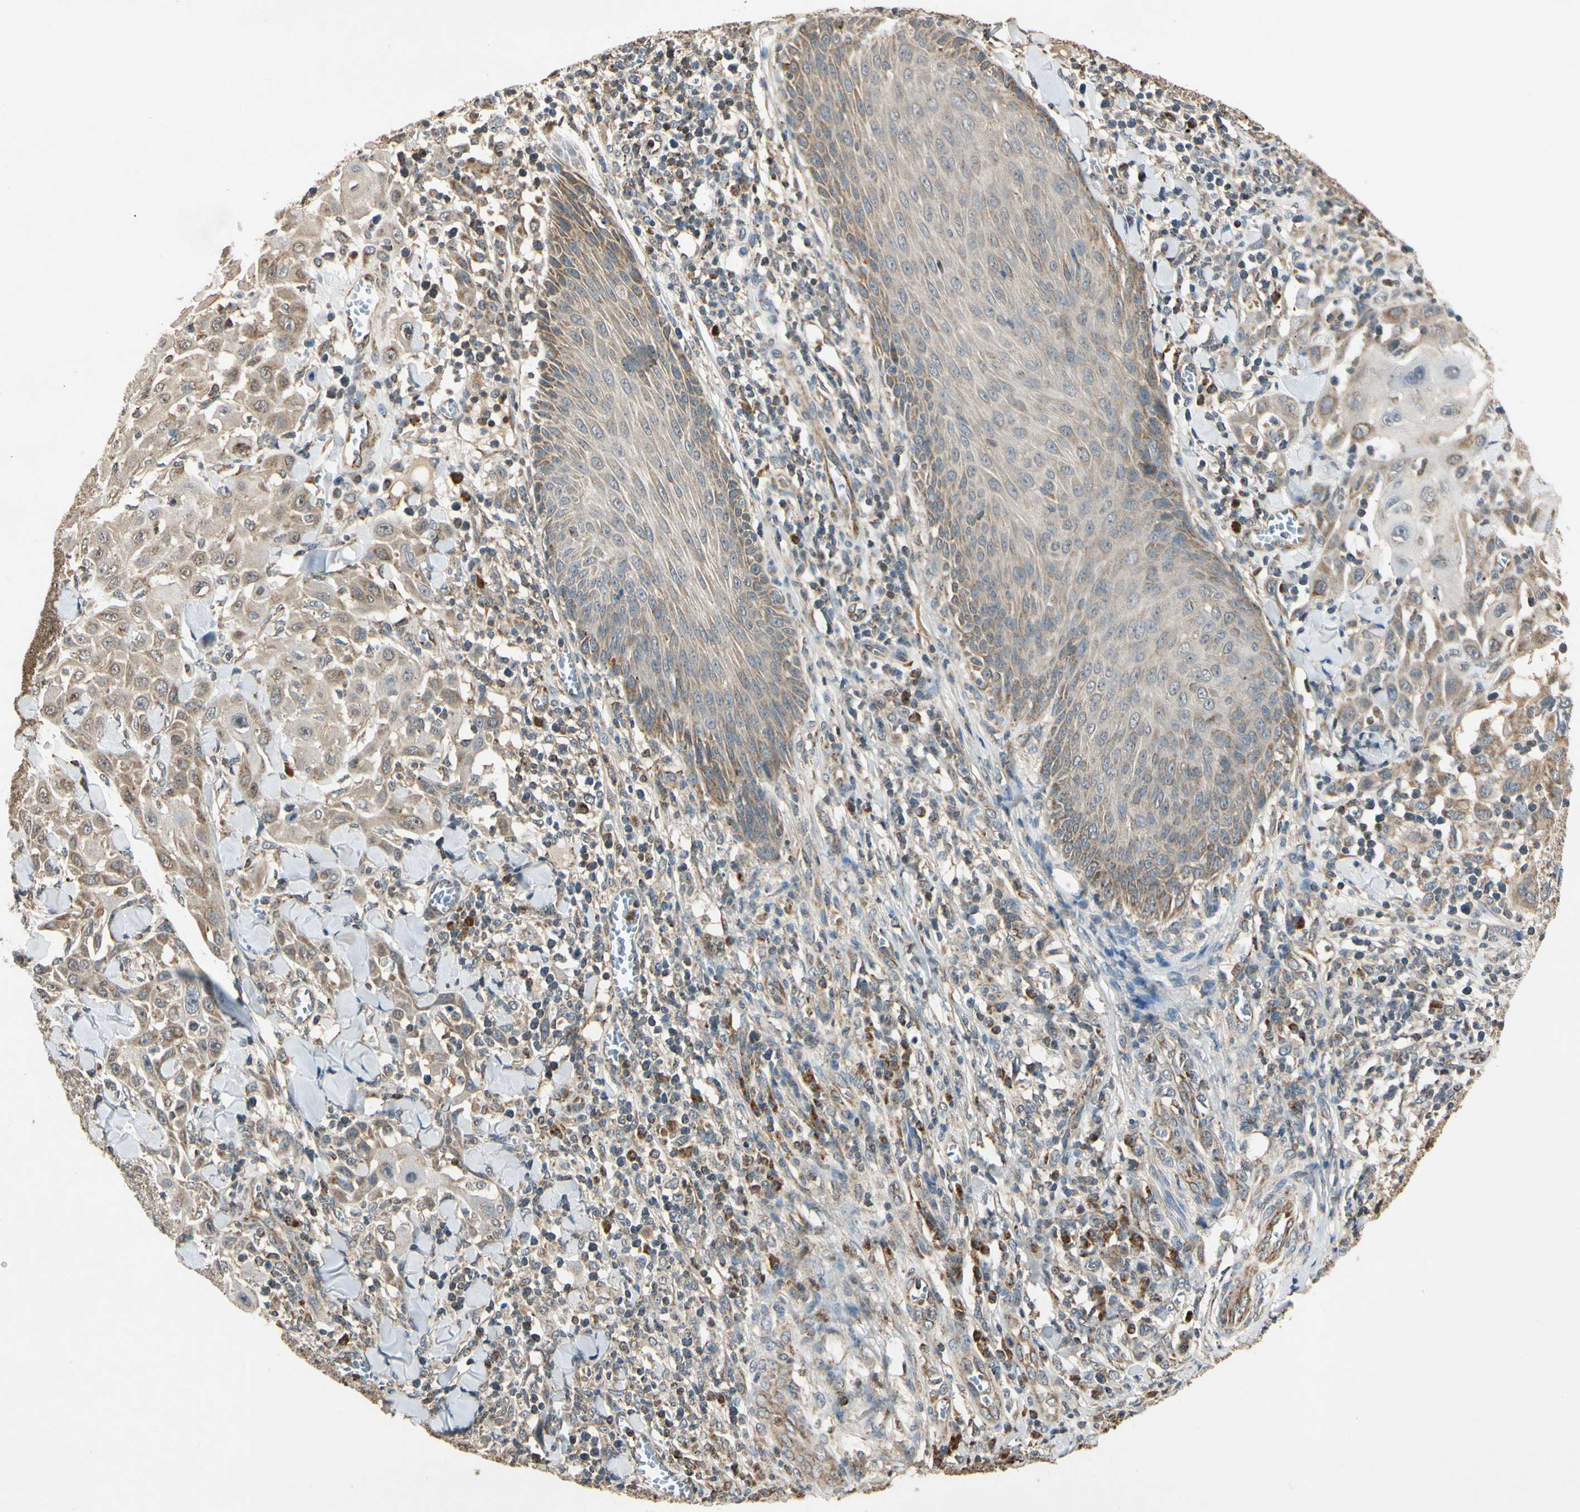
{"staining": {"intensity": "weak", "quantity": ">75%", "location": "cytoplasmic/membranous"}, "tissue": "skin cancer", "cell_type": "Tumor cells", "image_type": "cancer", "snomed": [{"axis": "morphology", "description": "Squamous cell carcinoma, NOS"}, {"axis": "topography", "description": "Skin"}], "caption": "Immunohistochemistry histopathology image of neoplastic tissue: human squamous cell carcinoma (skin) stained using immunohistochemistry shows low levels of weak protein expression localized specifically in the cytoplasmic/membranous of tumor cells, appearing as a cytoplasmic/membranous brown color.", "gene": "PRDX5", "patient": {"sex": "male", "age": 24}}